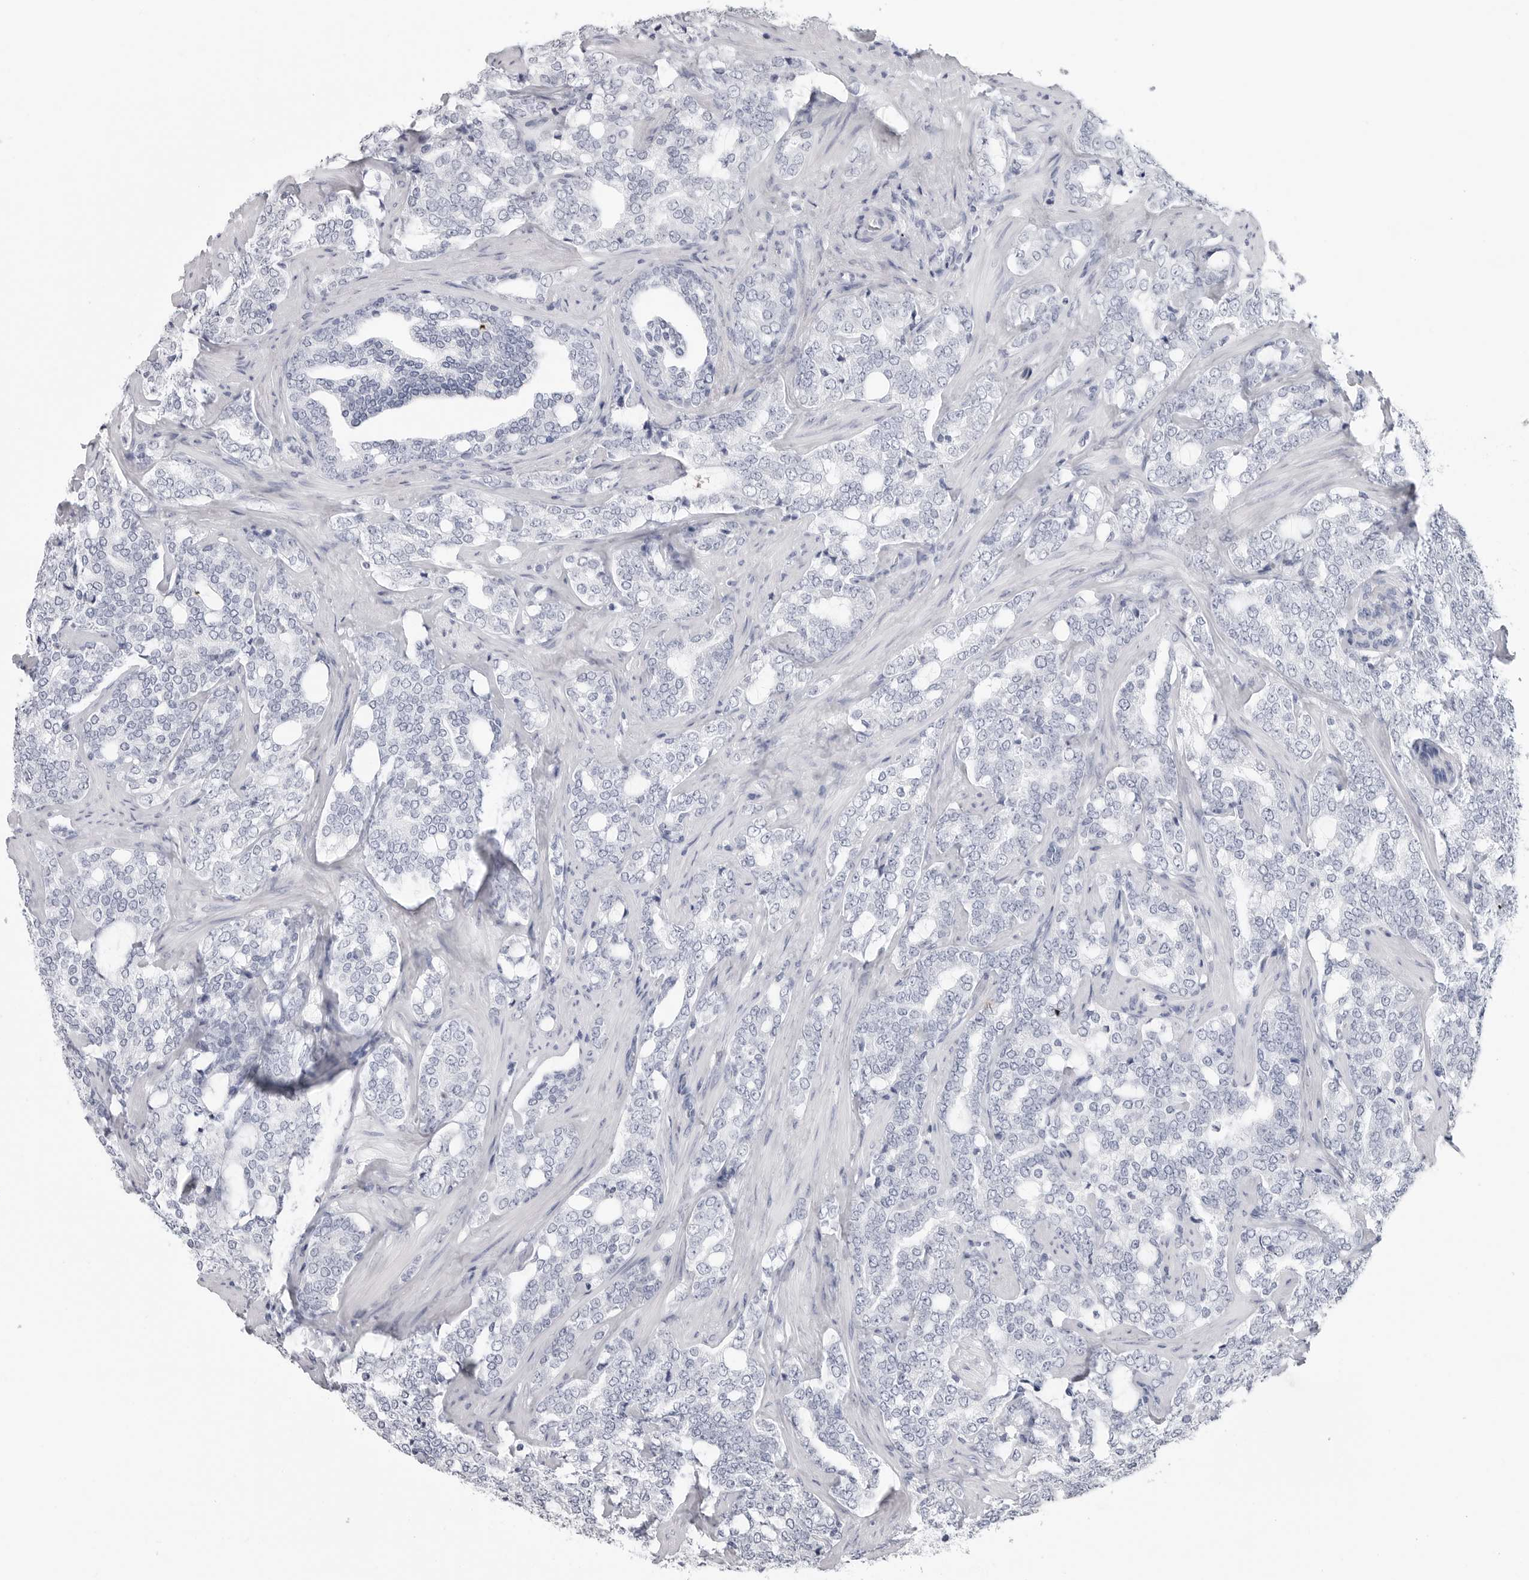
{"staining": {"intensity": "negative", "quantity": "none", "location": "none"}, "tissue": "prostate cancer", "cell_type": "Tumor cells", "image_type": "cancer", "snomed": [{"axis": "morphology", "description": "Adenocarcinoma, High grade"}, {"axis": "topography", "description": "Prostate"}], "caption": "Tumor cells show no significant staining in adenocarcinoma (high-grade) (prostate).", "gene": "CSH1", "patient": {"sex": "male", "age": 64}}